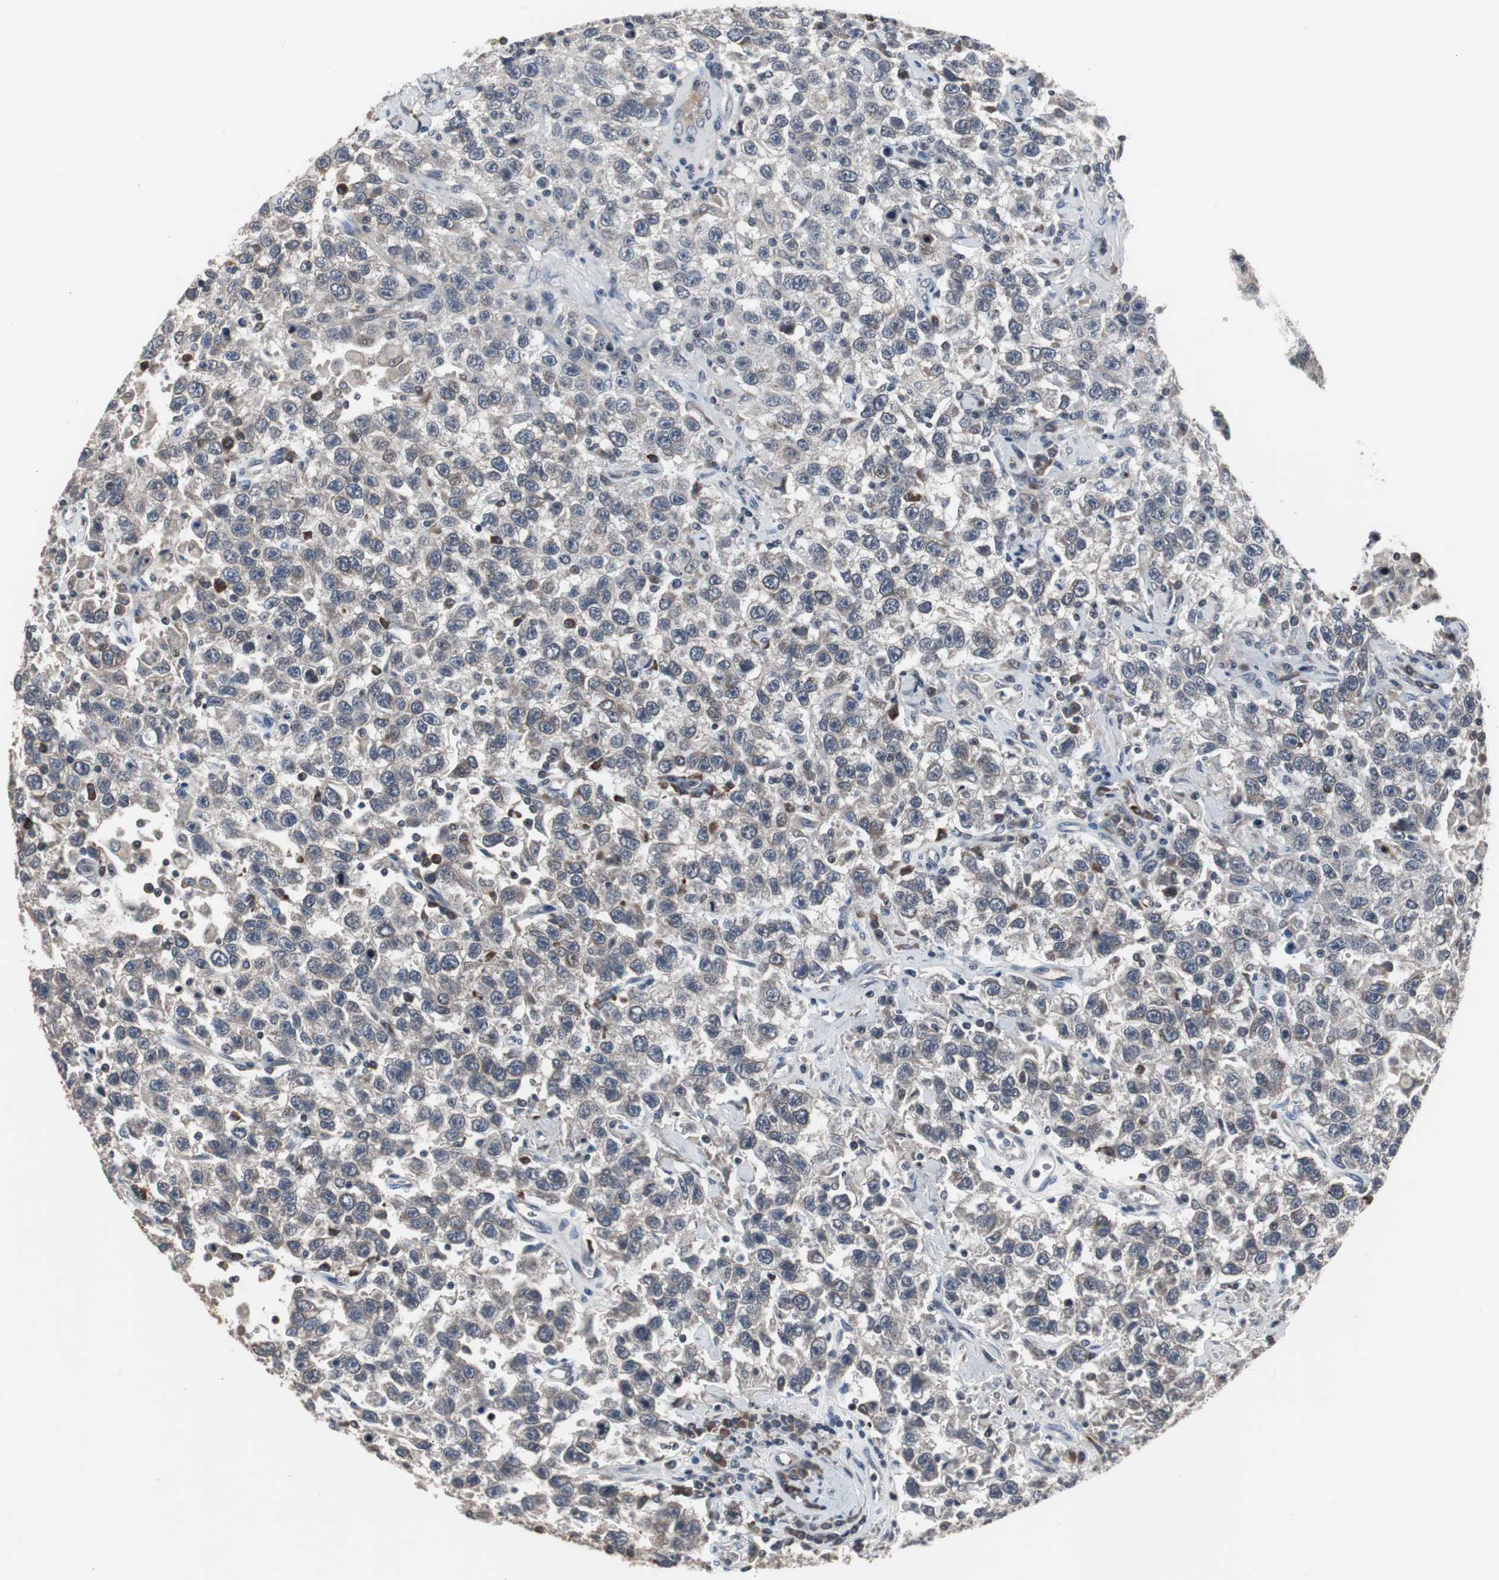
{"staining": {"intensity": "weak", "quantity": ">75%", "location": "cytoplasmic/membranous"}, "tissue": "testis cancer", "cell_type": "Tumor cells", "image_type": "cancer", "snomed": [{"axis": "morphology", "description": "Seminoma, NOS"}, {"axis": "topography", "description": "Testis"}], "caption": "Testis cancer tissue displays weak cytoplasmic/membranous expression in approximately >75% of tumor cells (Stains: DAB in brown, nuclei in blue, Microscopy: brightfield microscopy at high magnification).", "gene": "CRADD", "patient": {"sex": "male", "age": 41}}